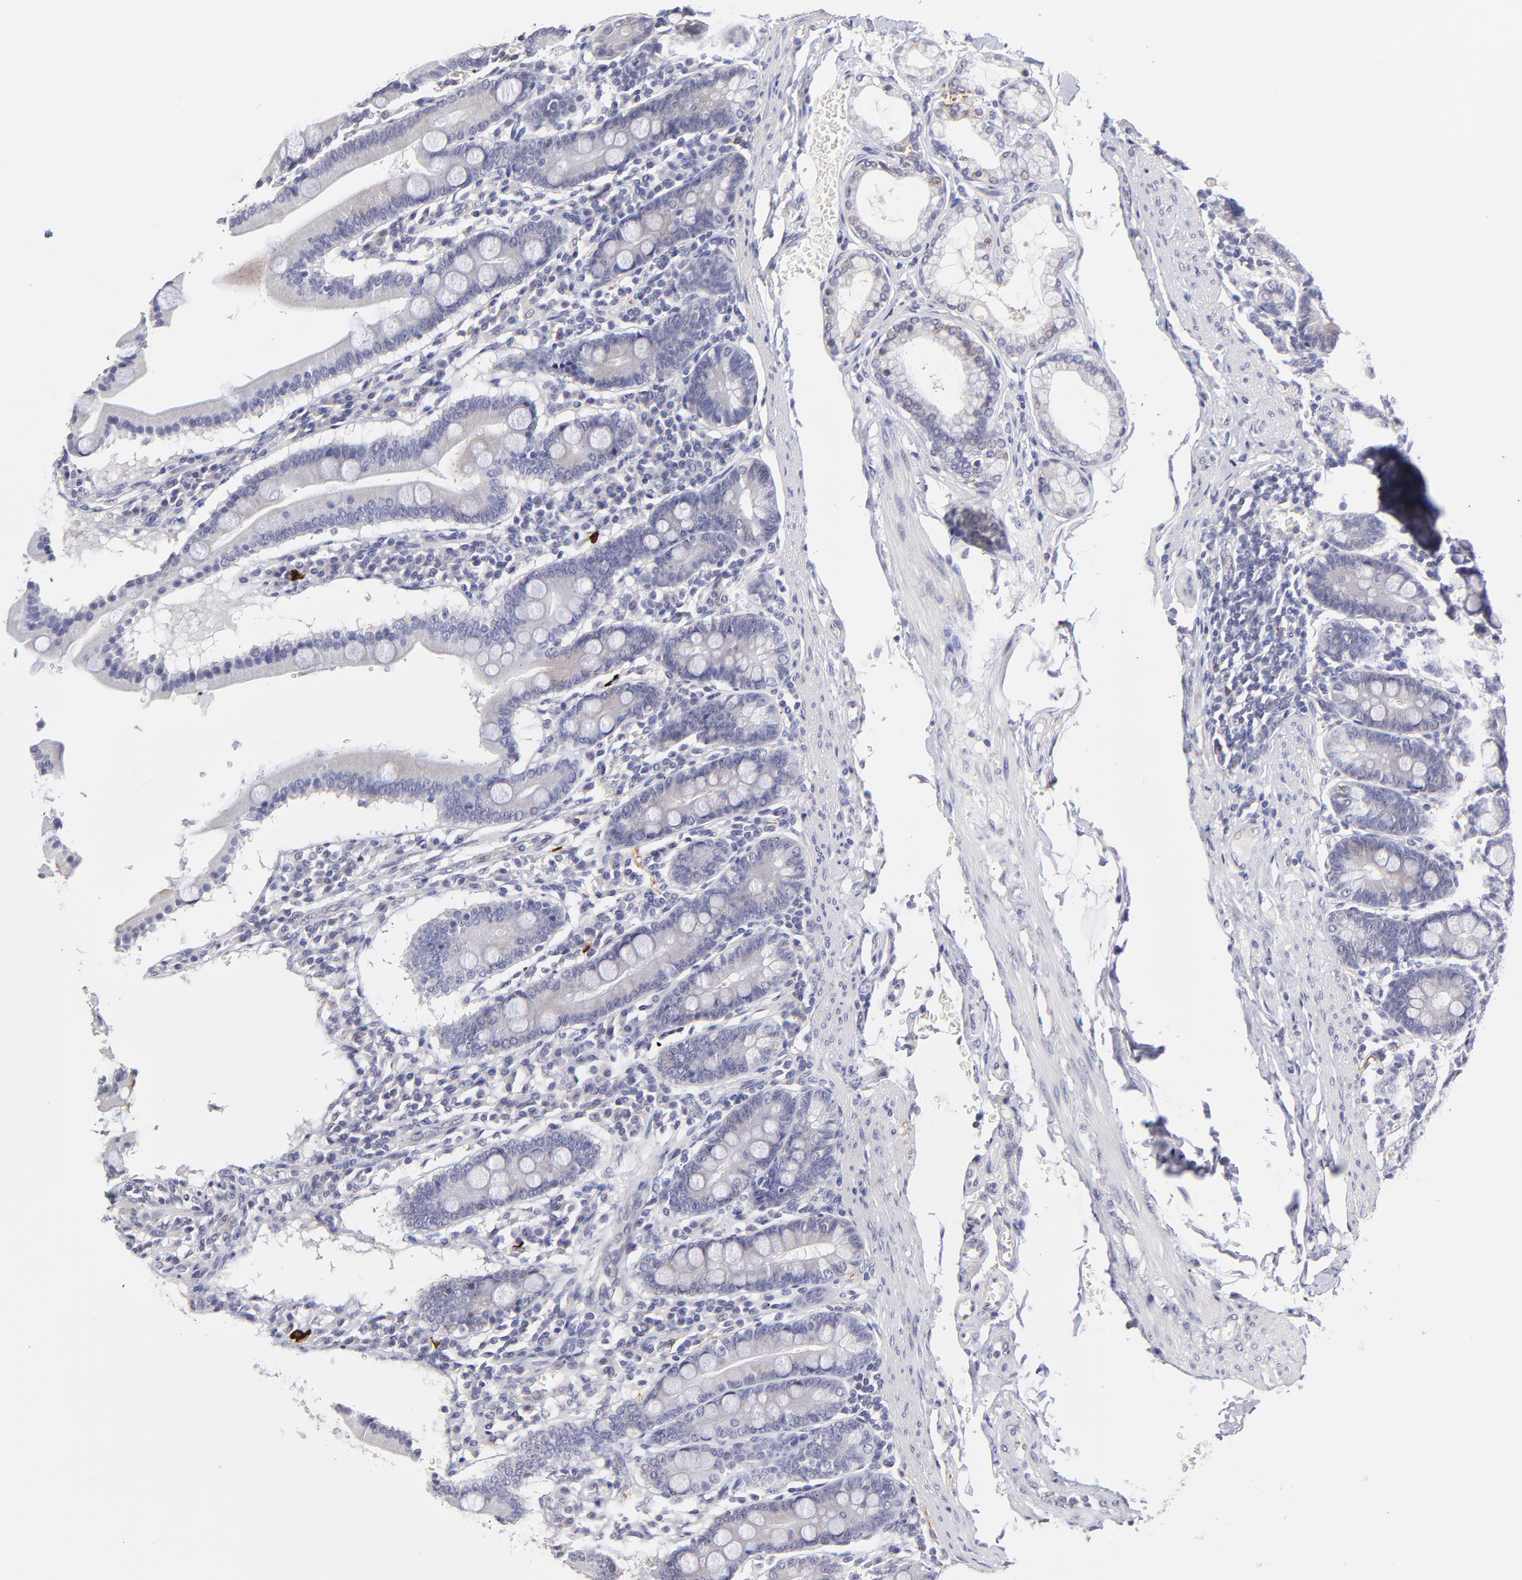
{"staining": {"intensity": "negative", "quantity": "none", "location": "none"}, "tissue": "duodenum", "cell_type": "Glandular cells", "image_type": "normal", "snomed": [{"axis": "morphology", "description": "Normal tissue, NOS"}, {"axis": "topography", "description": "Duodenum"}], "caption": "Immunohistochemistry (IHC) micrograph of unremarkable human duodenum stained for a protein (brown), which demonstrates no positivity in glandular cells. The staining was performed using DAB to visualize the protein expression in brown, while the nuclei were stained in blue with hematoxylin (Magnification: 20x).", "gene": "BTG2", "patient": {"sex": "male", "age": 50}}